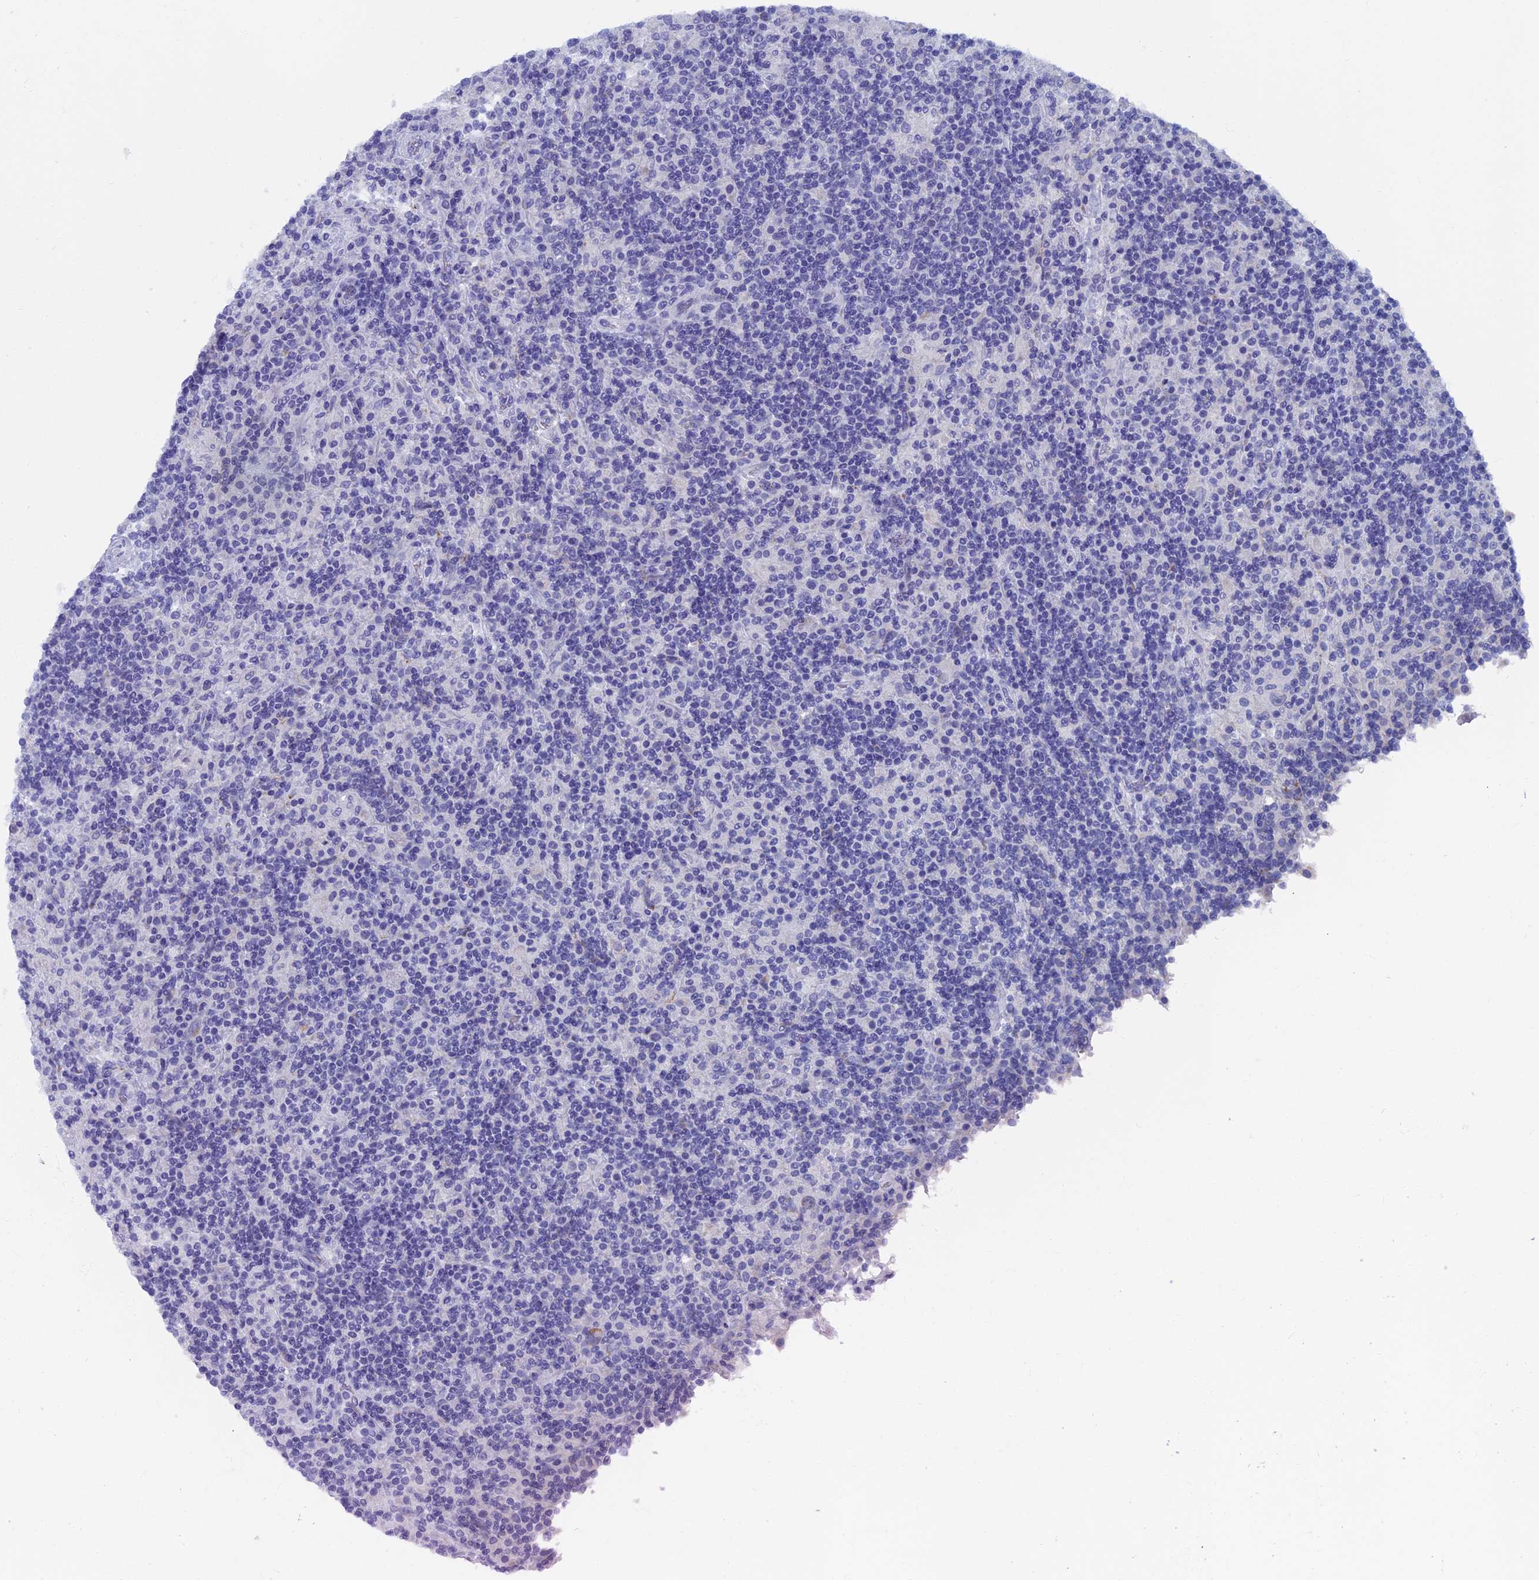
{"staining": {"intensity": "negative", "quantity": "none", "location": "none"}, "tissue": "lymphoma", "cell_type": "Tumor cells", "image_type": "cancer", "snomed": [{"axis": "morphology", "description": "Hodgkin's disease, NOS"}, {"axis": "topography", "description": "Lymph node"}], "caption": "Tumor cells are negative for protein expression in human Hodgkin's disease. Nuclei are stained in blue.", "gene": "OAT", "patient": {"sex": "male", "age": 70}}